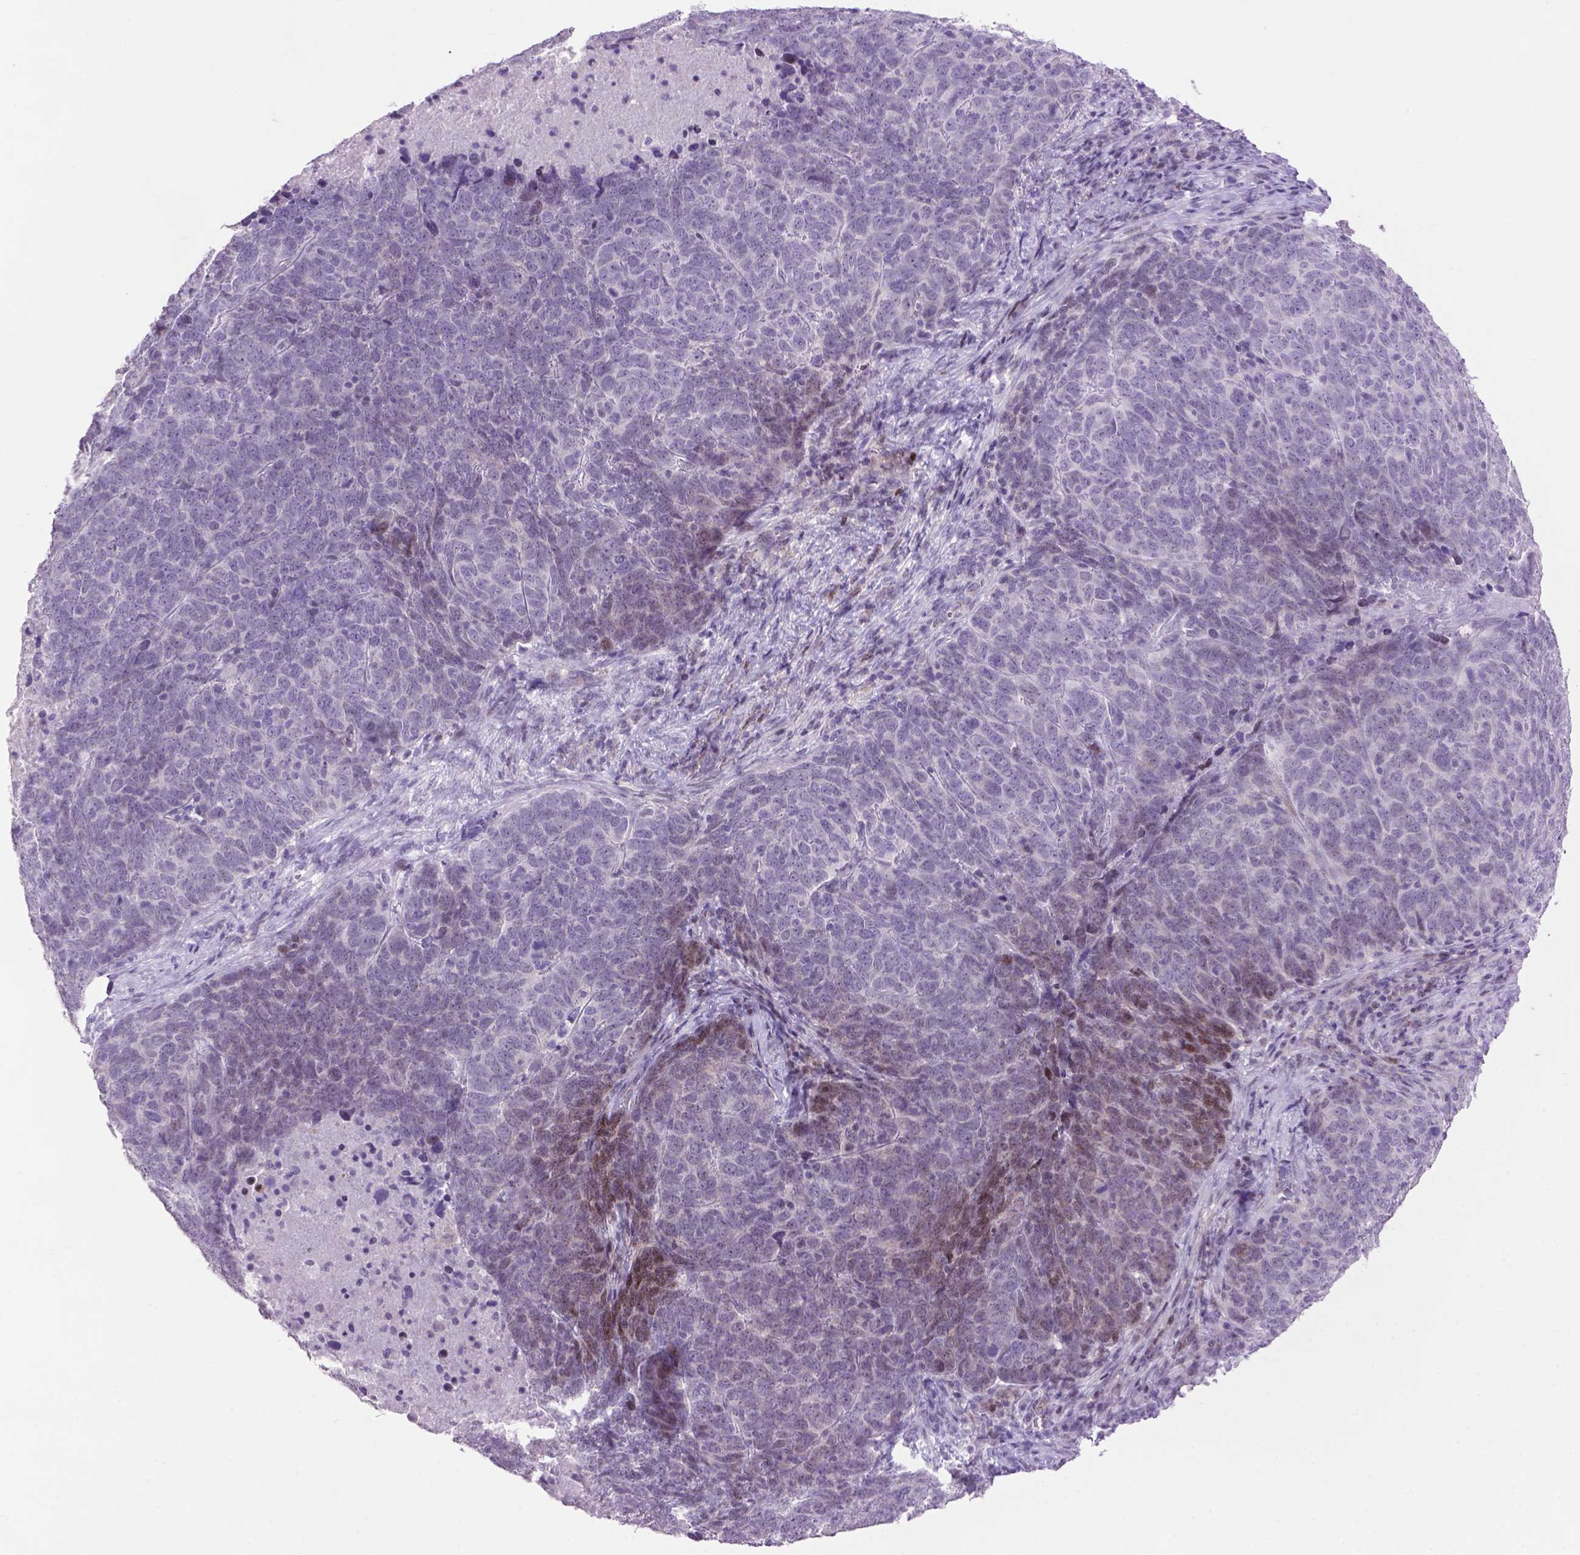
{"staining": {"intensity": "moderate", "quantity": "<25%", "location": "nuclear"}, "tissue": "skin cancer", "cell_type": "Tumor cells", "image_type": "cancer", "snomed": [{"axis": "morphology", "description": "Squamous cell carcinoma, NOS"}, {"axis": "topography", "description": "Skin"}, {"axis": "topography", "description": "Anal"}], "caption": "Immunohistochemical staining of skin cancer shows low levels of moderate nuclear staining in about <25% of tumor cells.", "gene": "TH", "patient": {"sex": "female", "age": 51}}